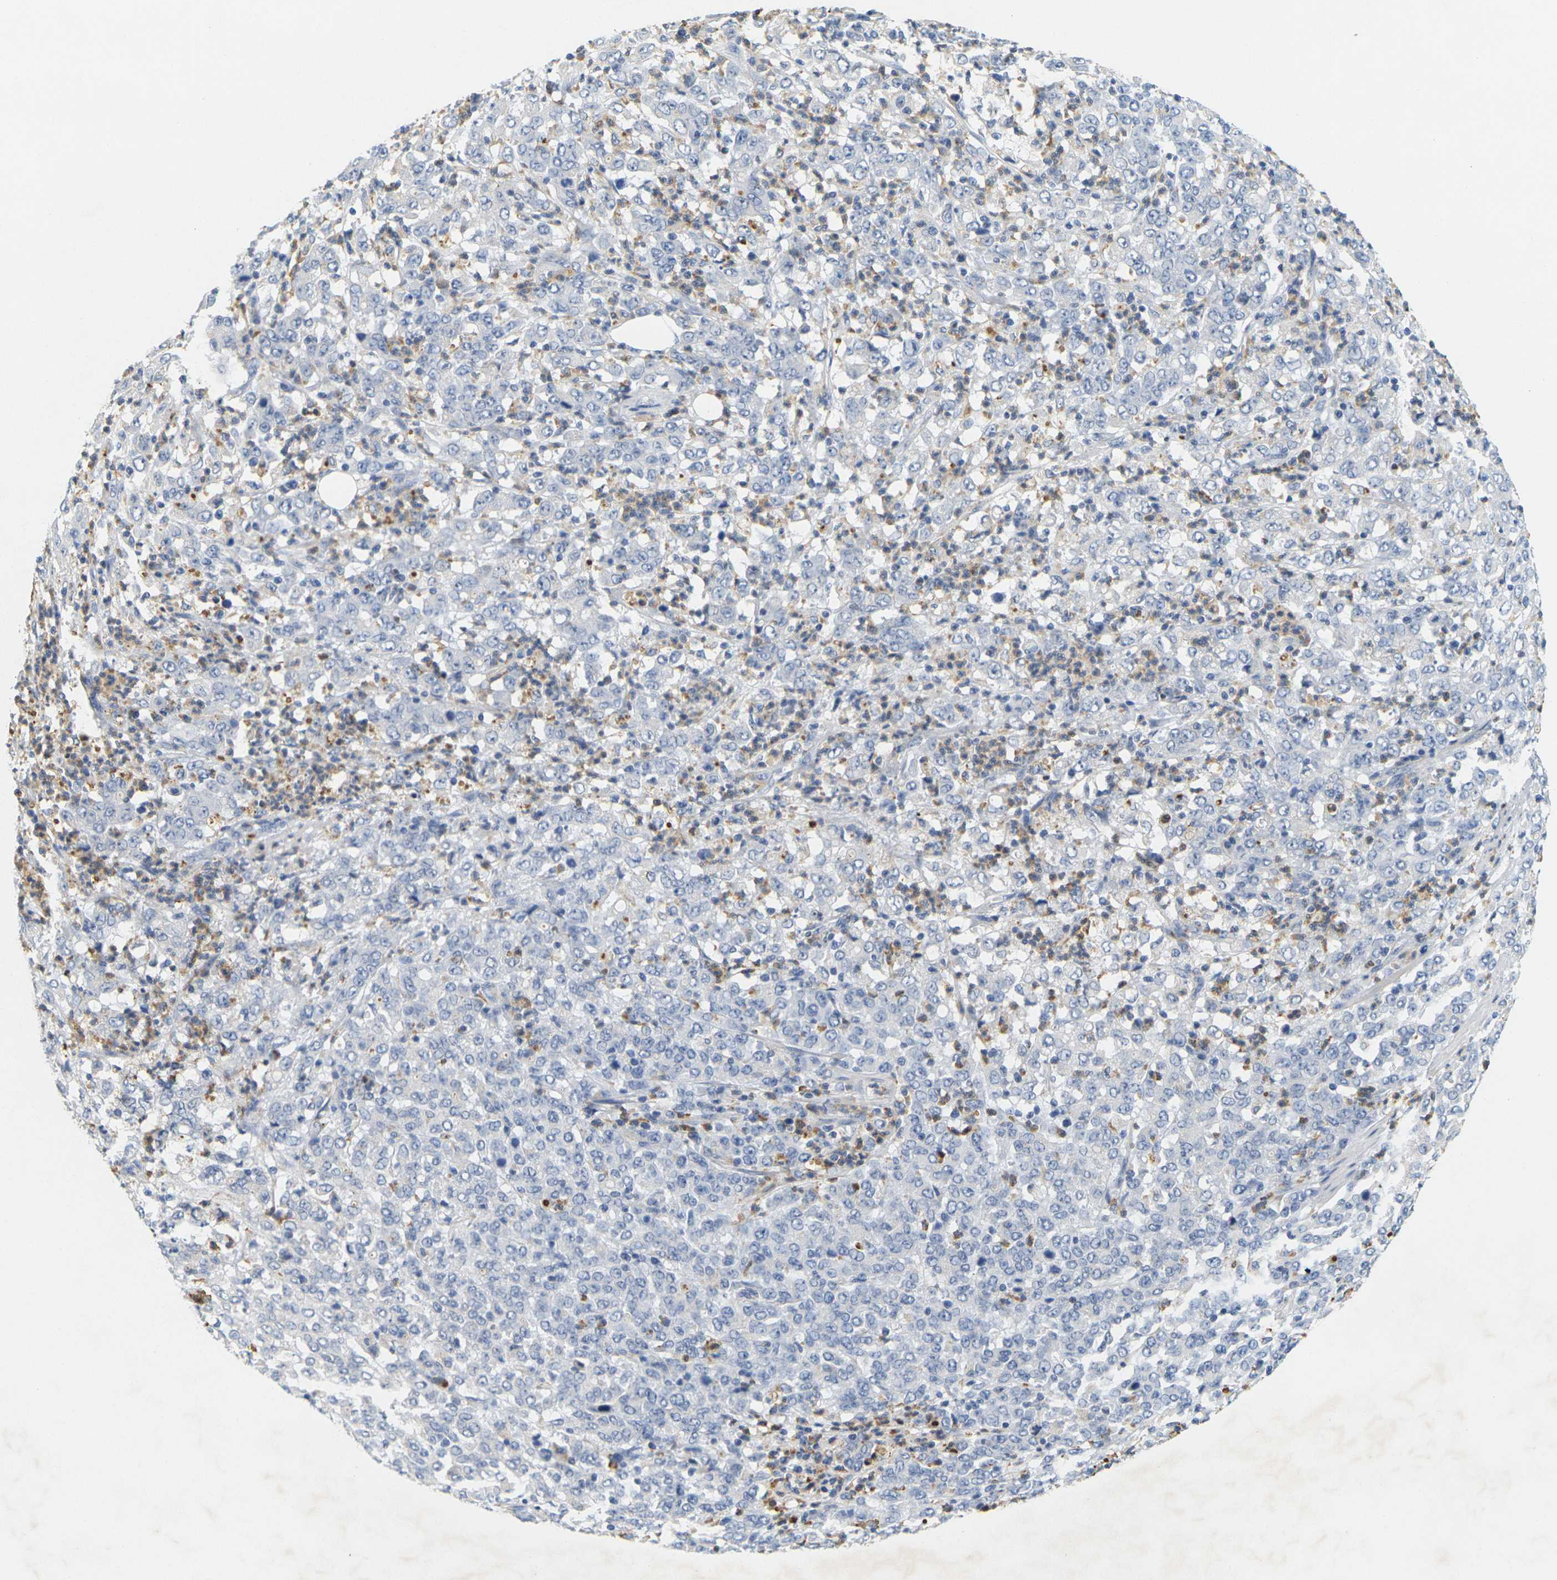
{"staining": {"intensity": "negative", "quantity": "none", "location": "none"}, "tissue": "stomach cancer", "cell_type": "Tumor cells", "image_type": "cancer", "snomed": [{"axis": "morphology", "description": "Adenocarcinoma, NOS"}, {"axis": "topography", "description": "Stomach, lower"}], "caption": "IHC micrograph of neoplastic tissue: stomach cancer stained with DAB (3,3'-diaminobenzidine) shows no significant protein staining in tumor cells. (DAB immunohistochemistry visualized using brightfield microscopy, high magnification).", "gene": "KLK5", "patient": {"sex": "female", "age": 71}}